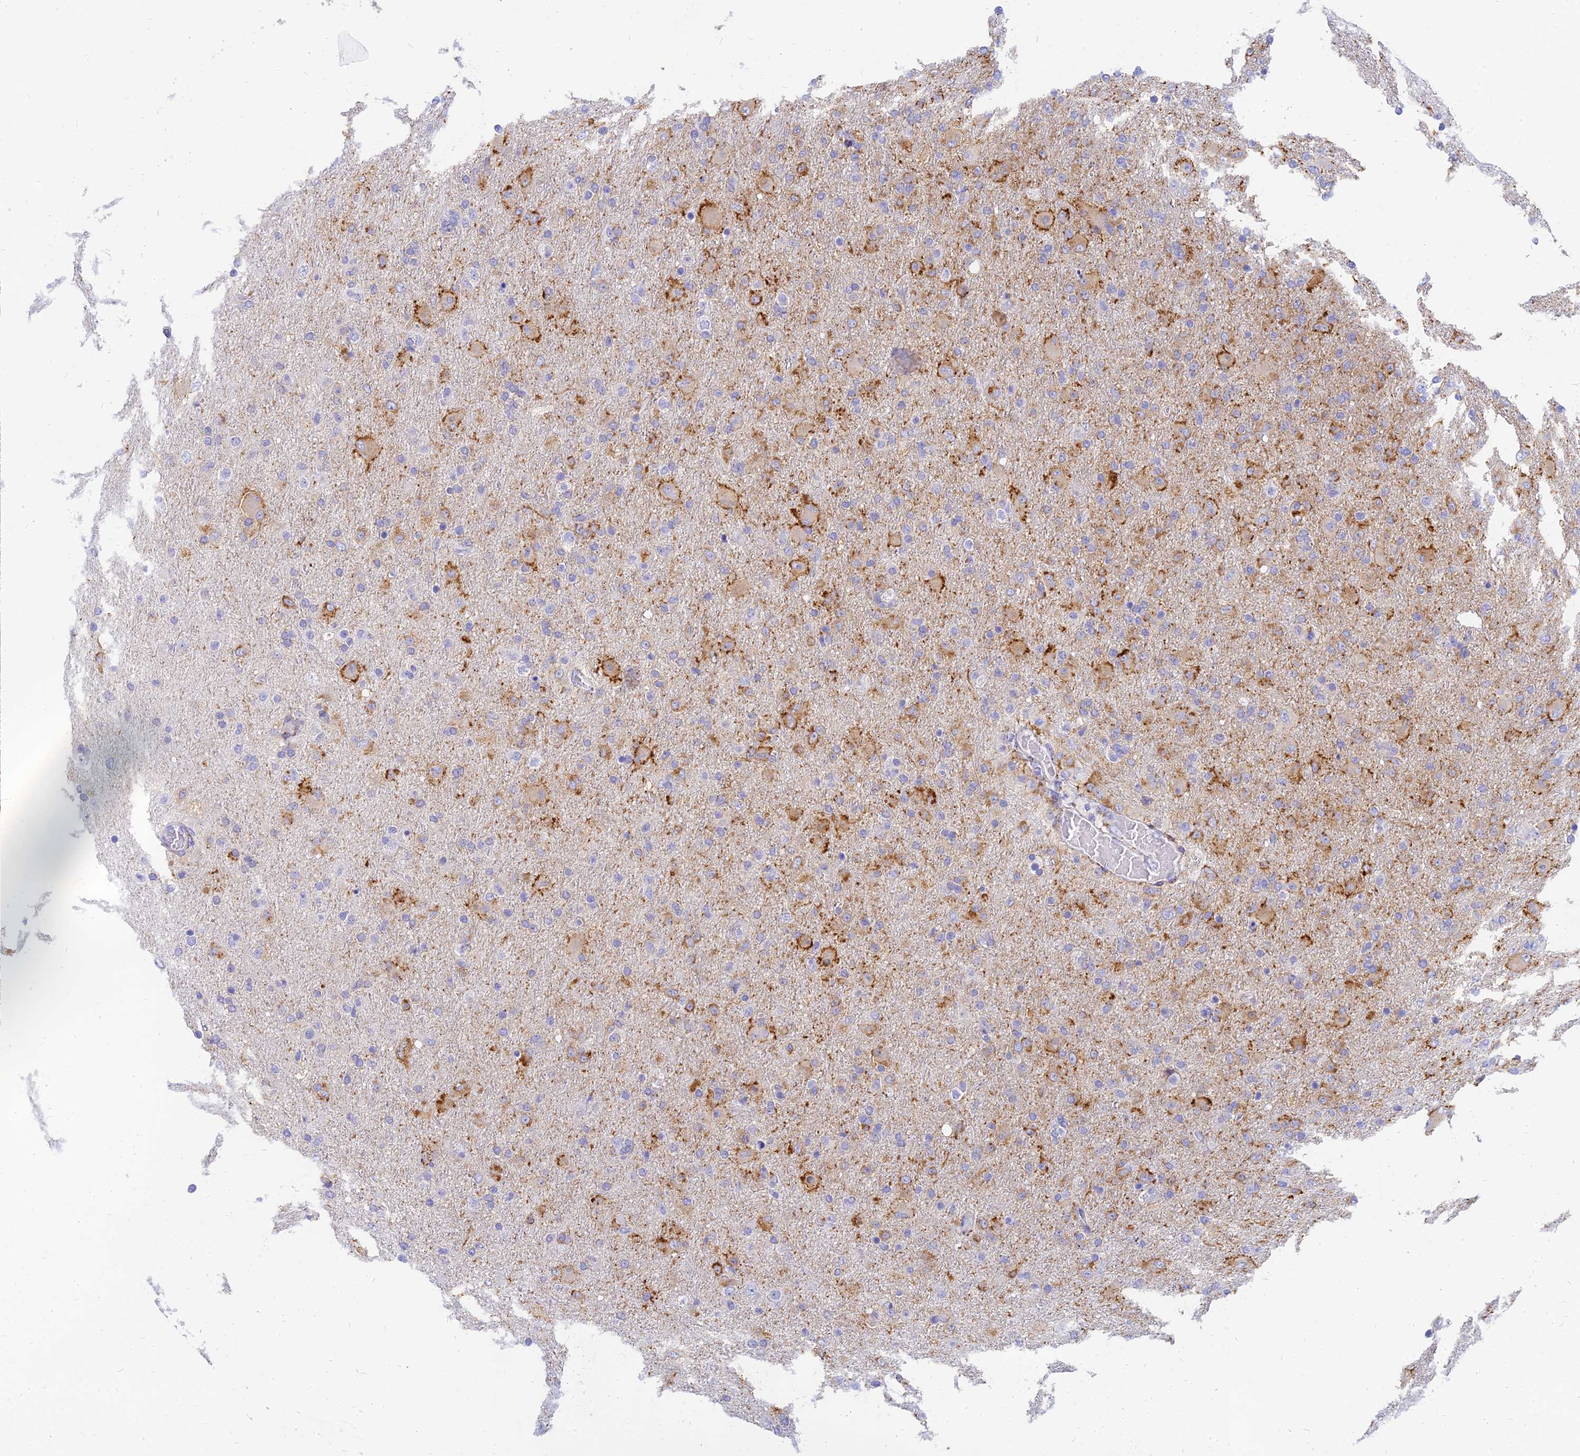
{"staining": {"intensity": "weak", "quantity": "<25%", "location": "cytoplasmic/membranous"}, "tissue": "glioma", "cell_type": "Tumor cells", "image_type": "cancer", "snomed": [{"axis": "morphology", "description": "Glioma, malignant, Low grade"}, {"axis": "topography", "description": "Brain"}], "caption": "Glioma stained for a protein using immunohistochemistry displays no staining tumor cells.", "gene": "SLC36A2", "patient": {"sex": "male", "age": 65}}